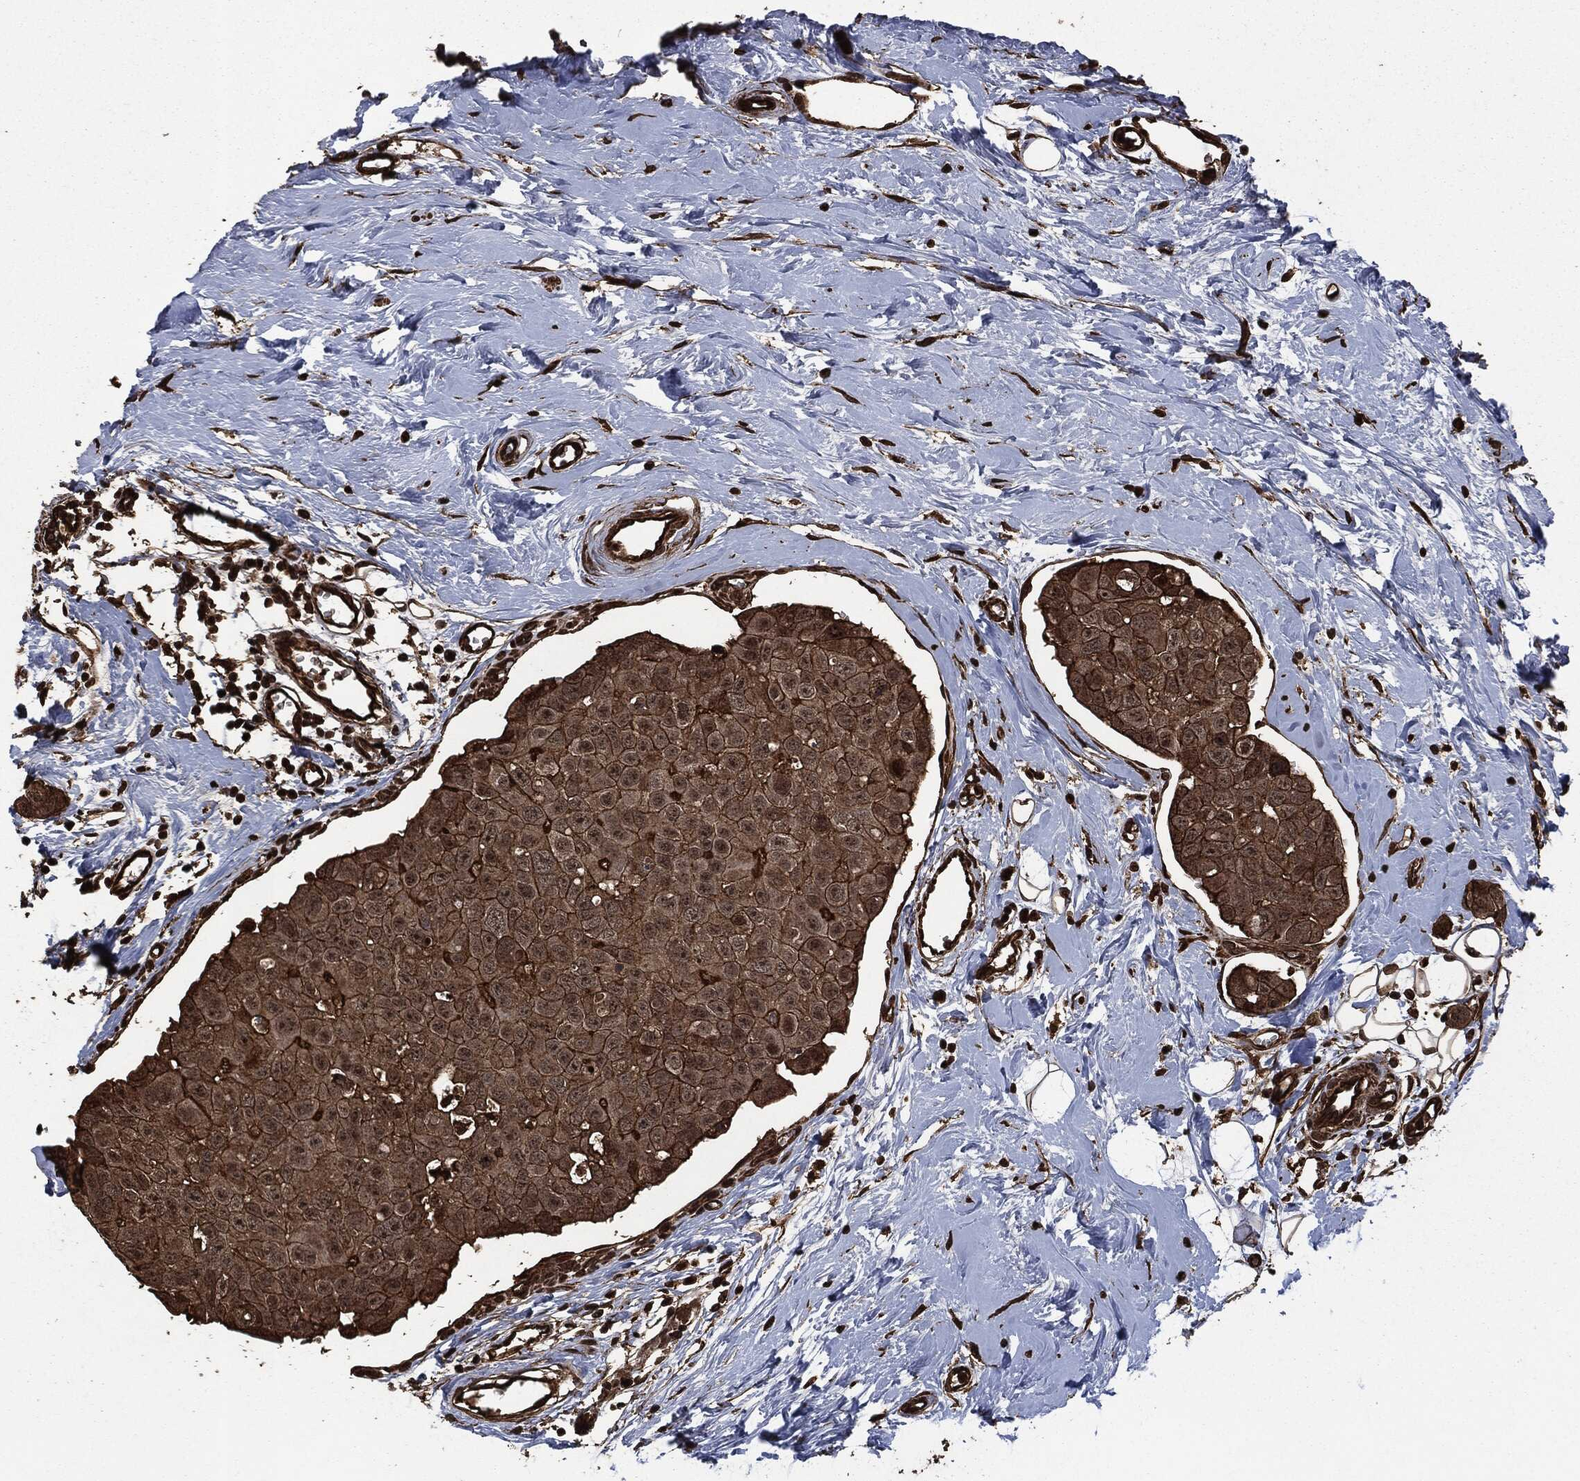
{"staining": {"intensity": "strong", "quantity": ">75%", "location": "cytoplasmic/membranous"}, "tissue": "breast cancer", "cell_type": "Tumor cells", "image_type": "cancer", "snomed": [{"axis": "morphology", "description": "Duct carcinoma"}, {"axis": "topography", "description": "Breast"}], "caption": "Brown immunohistochemical staining in human breast infiltrating ductal carcinoma shows strong cytoplasmic/membranous positivity in about >75% of tumor cells.", "gene": "HRAS", "patient": {"sex": "female", "age": 35}}